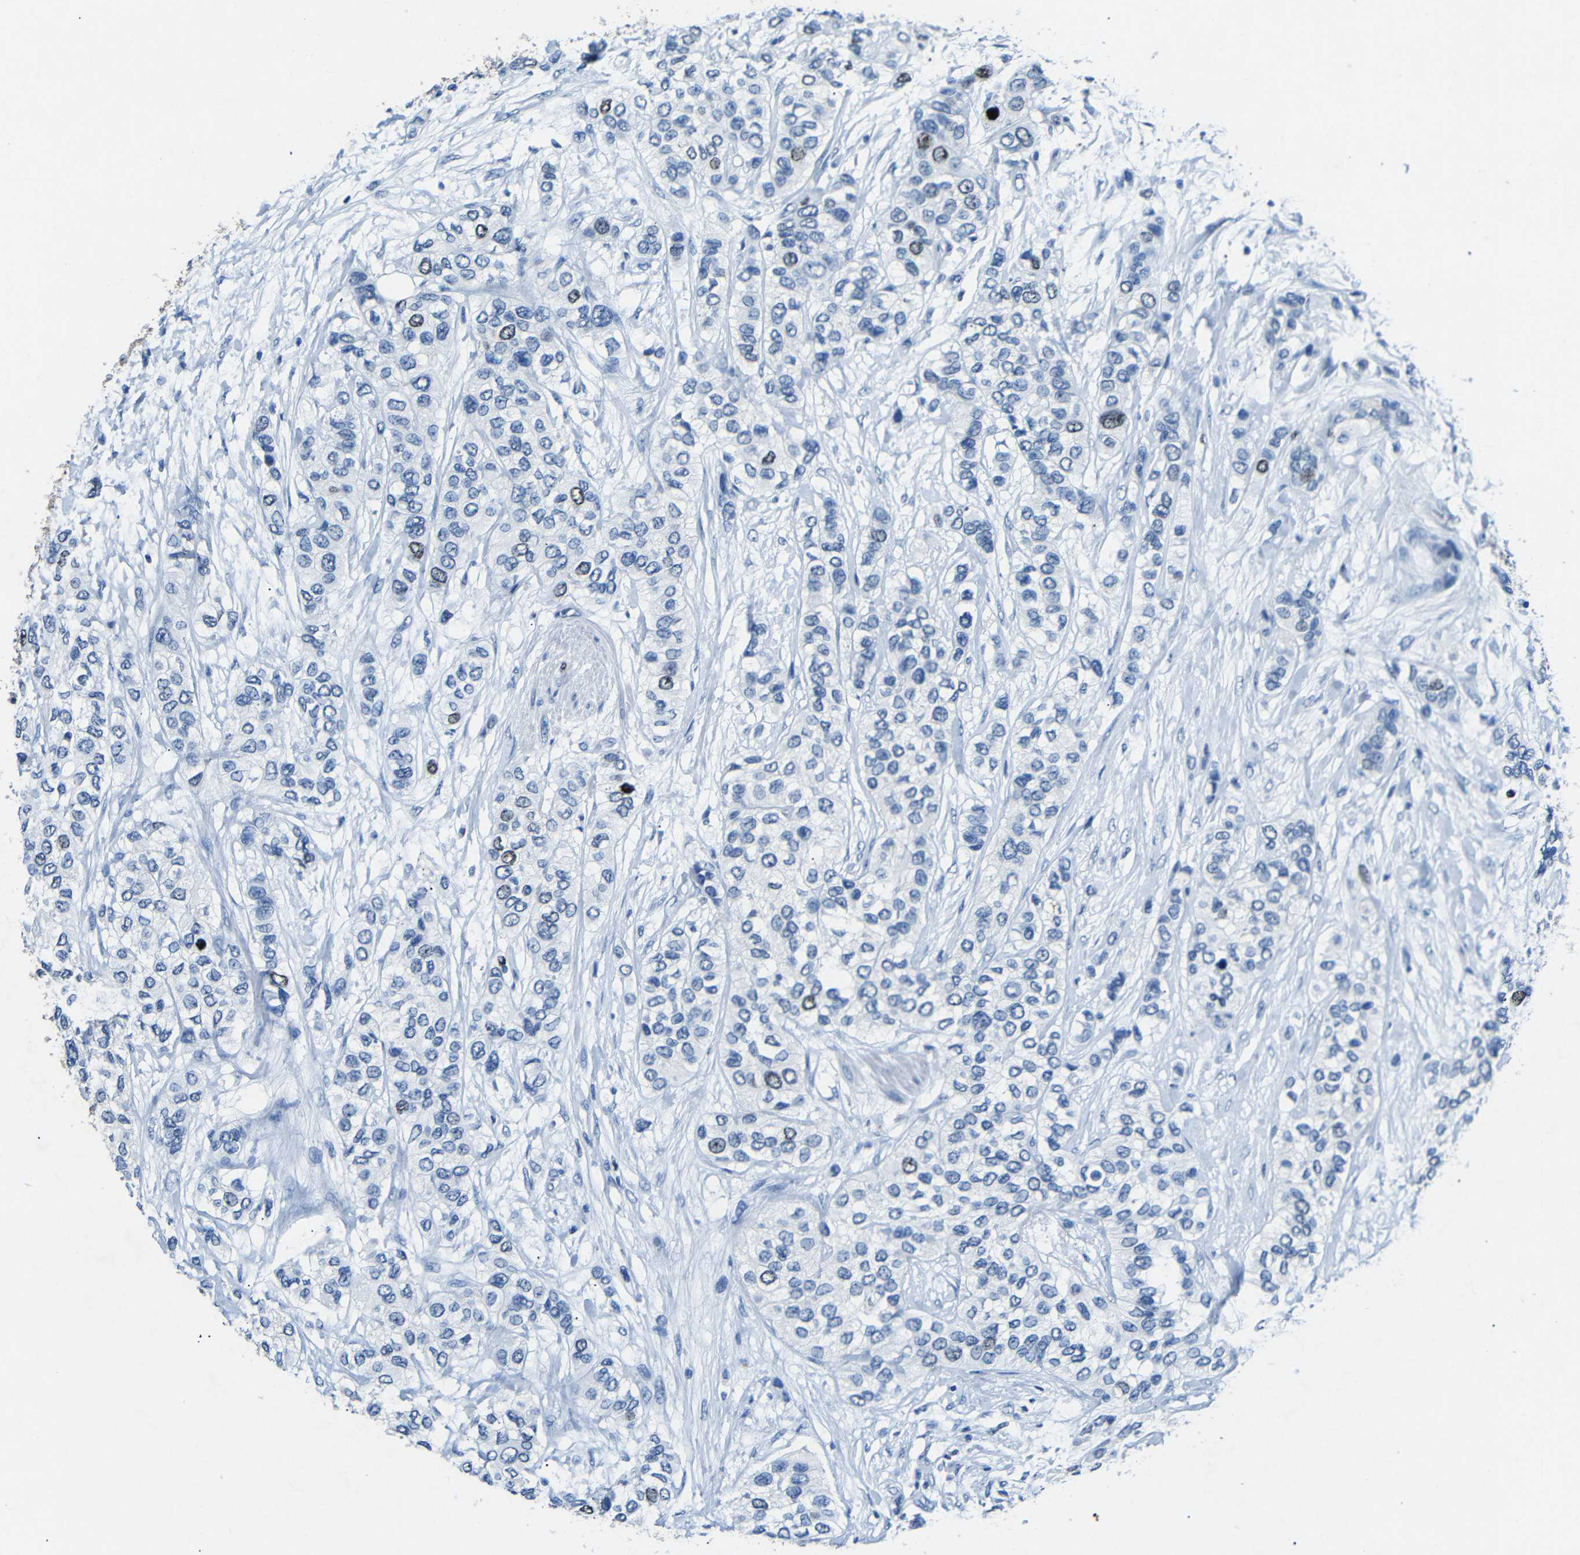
{"staining": {"intensity": "moderate", "quantity": "<25%", "location": "nuclear"}, "tissue": "urothelial cancer", "cell_type": "Tumor cells", "image_type": "cancer", "snomed": [{"axis": "morphology", "description": "Urothelial carcinoma, High grade"}, {"axis": "topography", "description": "Urinary bladder"}], "caption": "IHC histopathology image of high-grade urothelial carcinoma stained for a protein (brown), which displays low levels of moderate nuclear expression in approximately <25% of tumor cells.", "gene": "INCENP", "patient": {"sex": "female", "age": 56}}